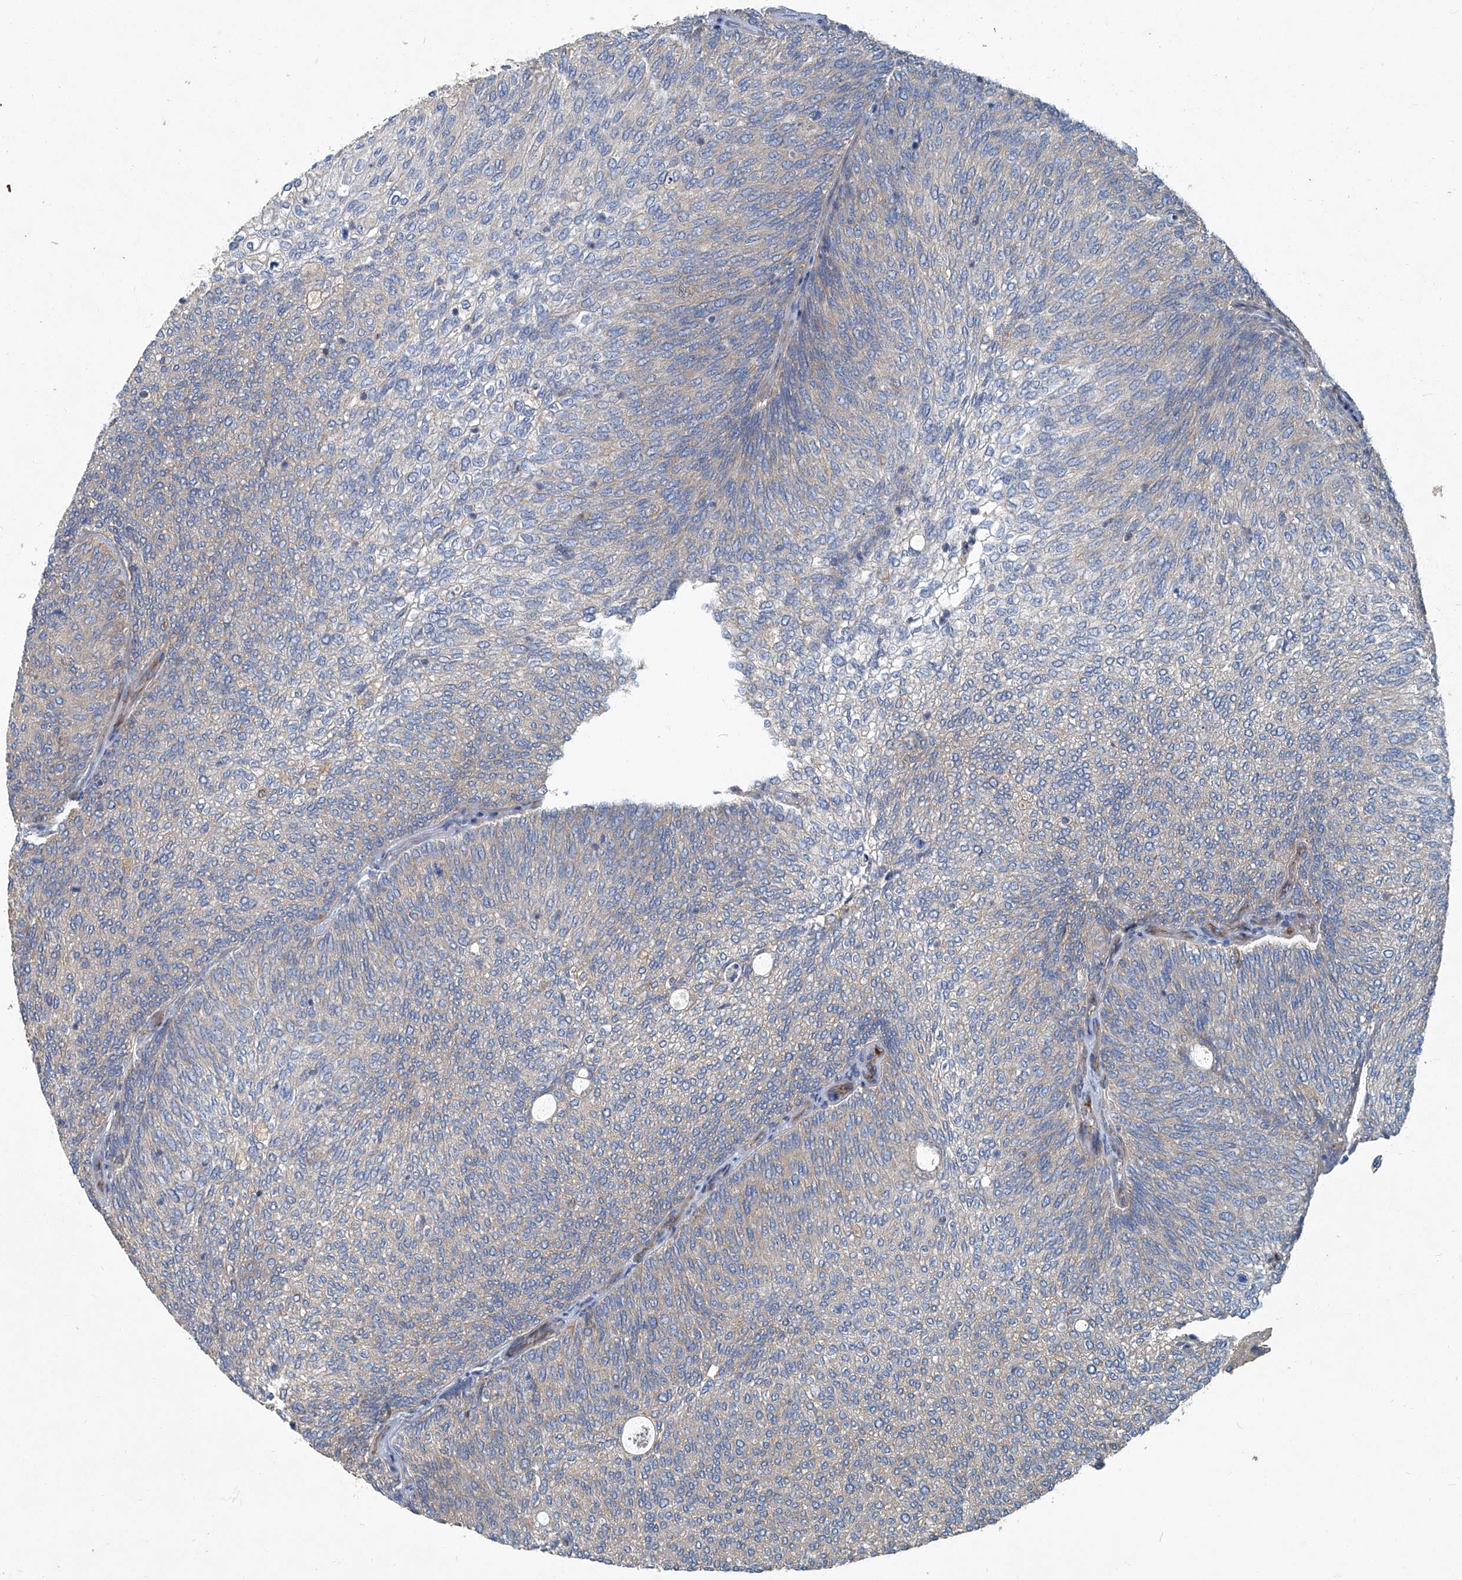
{"staining": {"intensity": "moderate", "quantity": "<25%", "location": "cytoplasmic/membranous"}, "tissue": "urothelial cancer", "cell_type": "Tumor cells", "image_type": "cancer", "snomed": [{"axis": "morphology", "description": "Urothelial carcinoma, Low grade"}, {"axis": "topography", "description": "Urinary bladder"}], "caption": "Protein staining of urothelial cancer tissue exhibits moderate cytoplasmic/membranous expression in approximately <25% of tumor cells. (IHC, brightfield microscopy, high magnification).", "gene": "PIGH", "patient": {"sex": "female", "age": 79}}